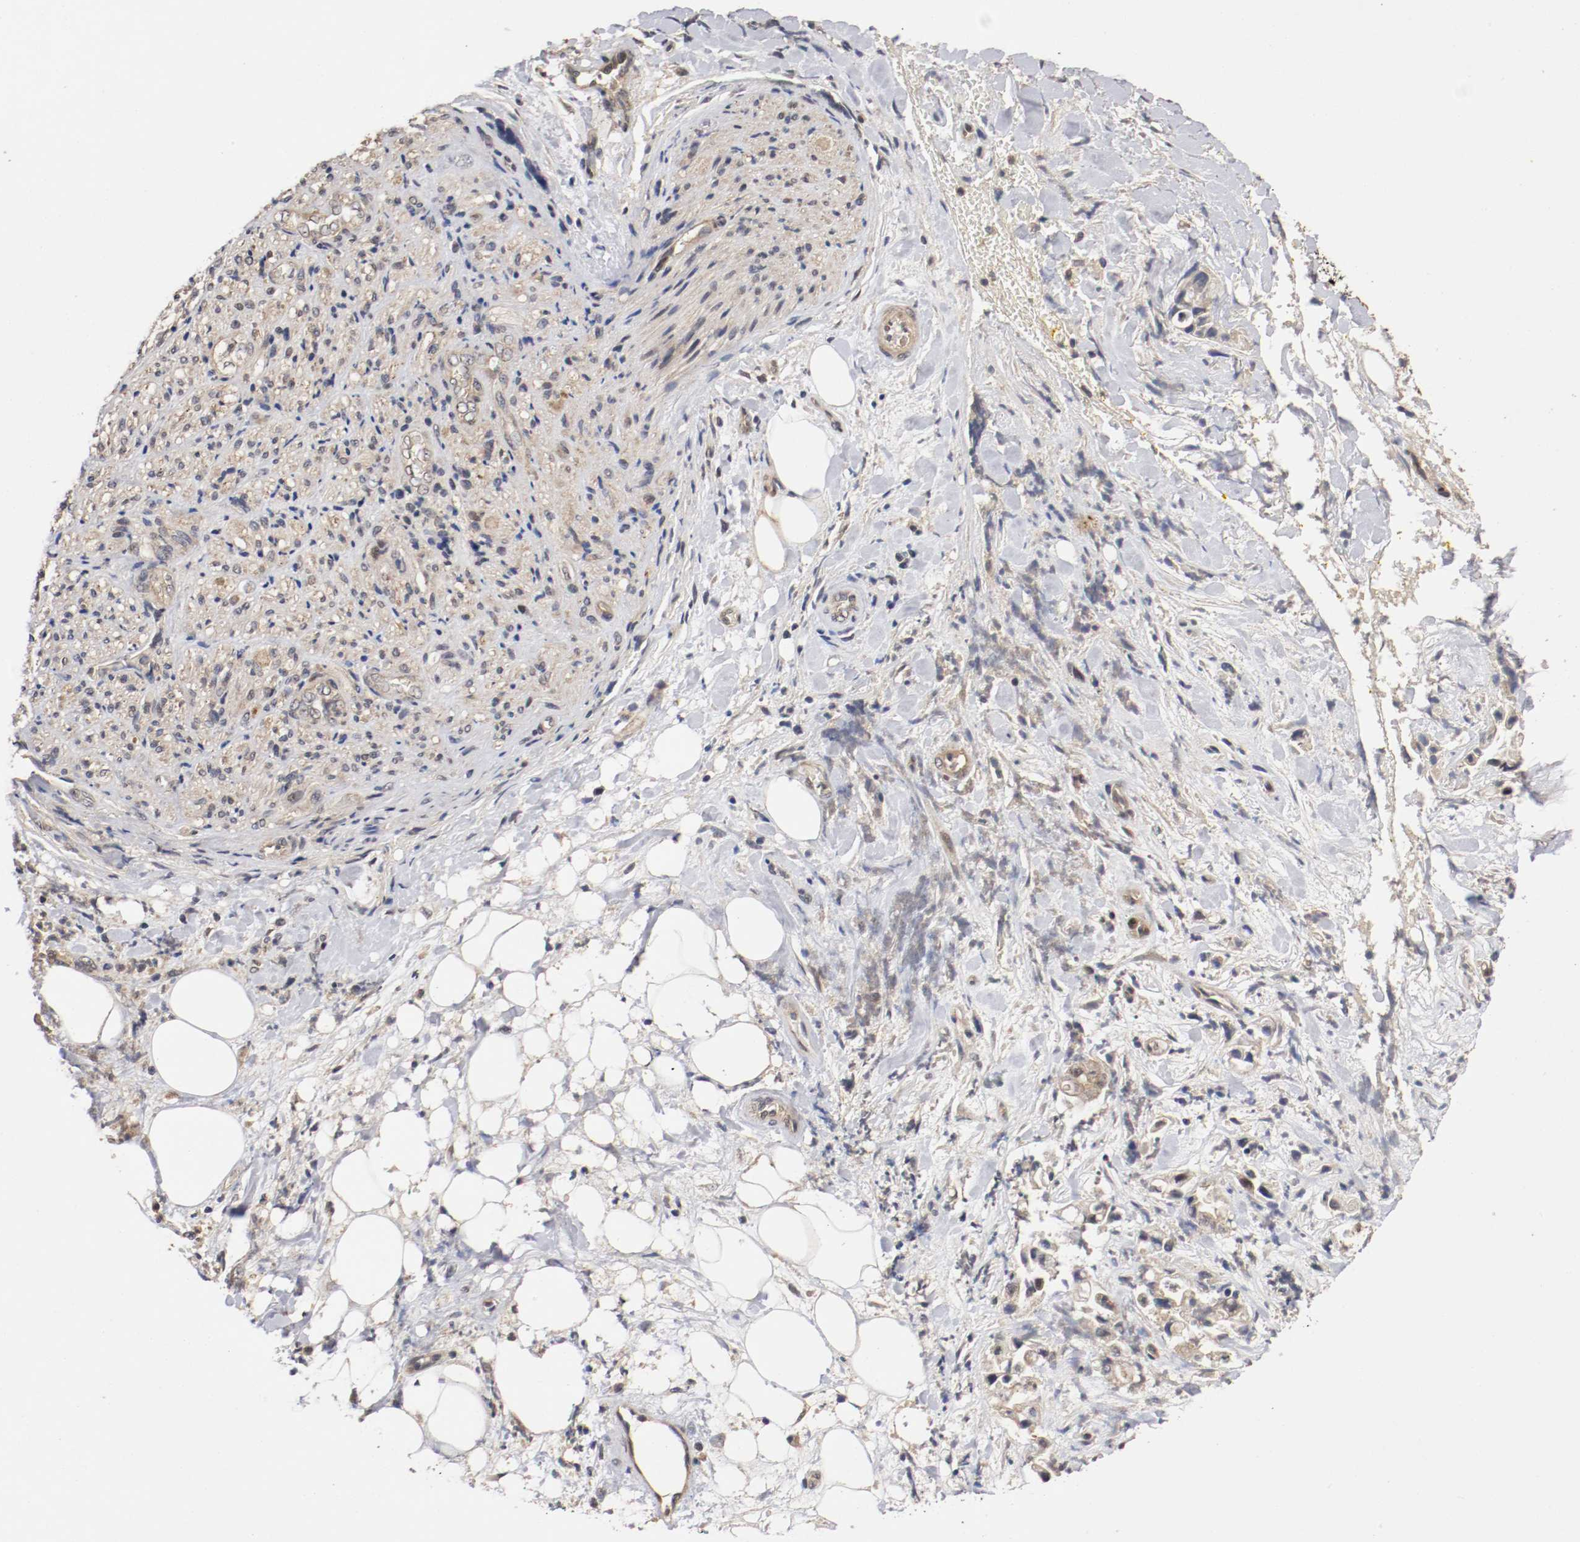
{"staining": {"intensity": "weak", "quantity": "25%-75%", "location": "cytoplasmic/membranous,nuclear"}, "tissue": "pancreatic cancer", "cell_type": "Tumor cells", "image_type": "cancer", "snomed": [{"axis": "morphology", "description": "Adenocarcinoma, NOS"}, {"axis": "topography", "description": "Pancreas"}], "caption": "Protein staining of pancreatic adenocarcinoma tissue displays weak cytoplasmic/membranous and nuclear expression in approximately 25%-75% of tumor cells. Nuclei are stained in blue.", "gene": "TNFRSF1B", "patient": {"sex": "male", "age": 70}}